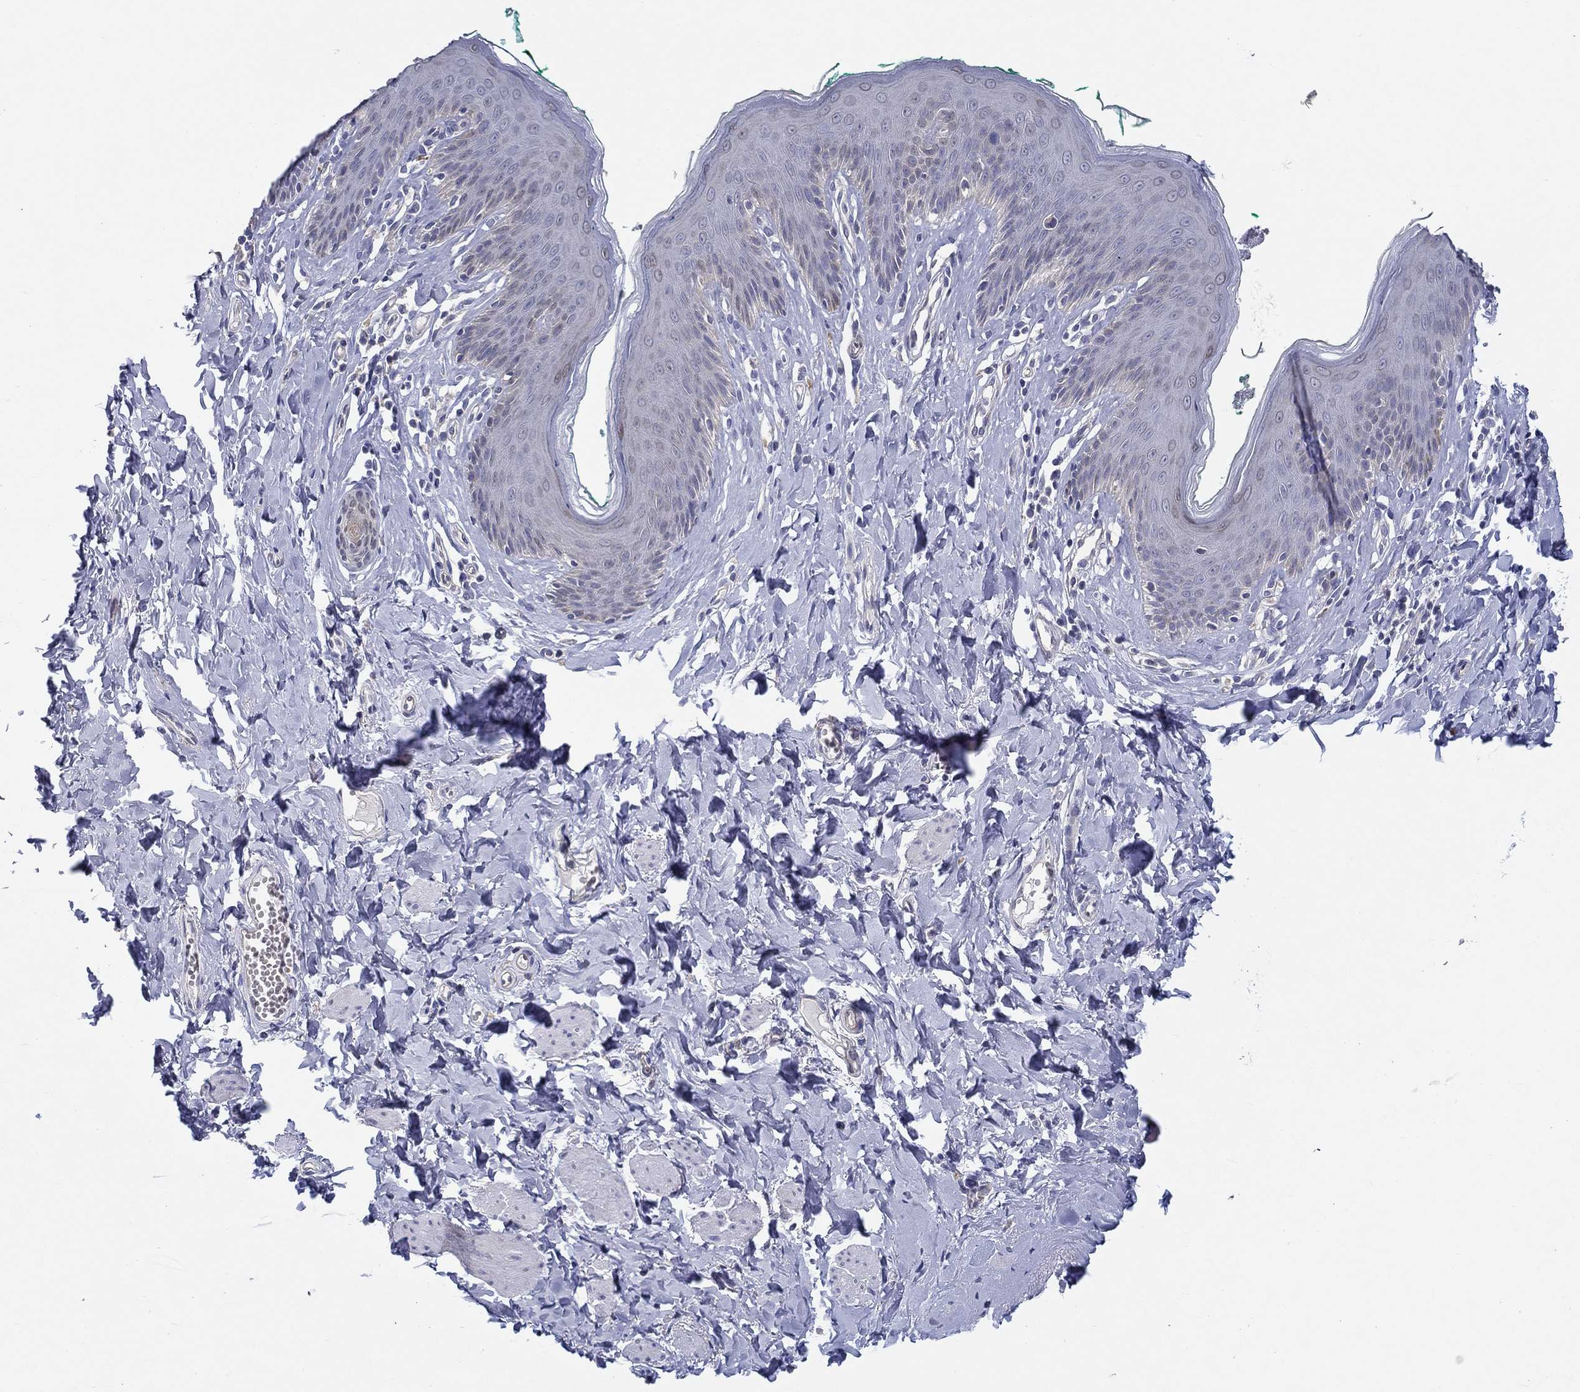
{"staining": {"intensity": "negative", "quantity": "none", "location": "none"}, "tissue": "skin", "cell_type": "Epidermal cells", "image_type": "normal", "snomed": [{"axis": "morphology", "description": "Normal tissue, NOS"}, {"axis": "topography", "description": "Vulva"}], "caption": "IHC image of benign skin: human skin stained with DAB demonstrates no significant protein positivity in epidermal cells. (Immunohistochemistry, brightfield microscopy, high magnification).", "gene": "ERMP1", "patient": {"sex": "female", "age": 66}}